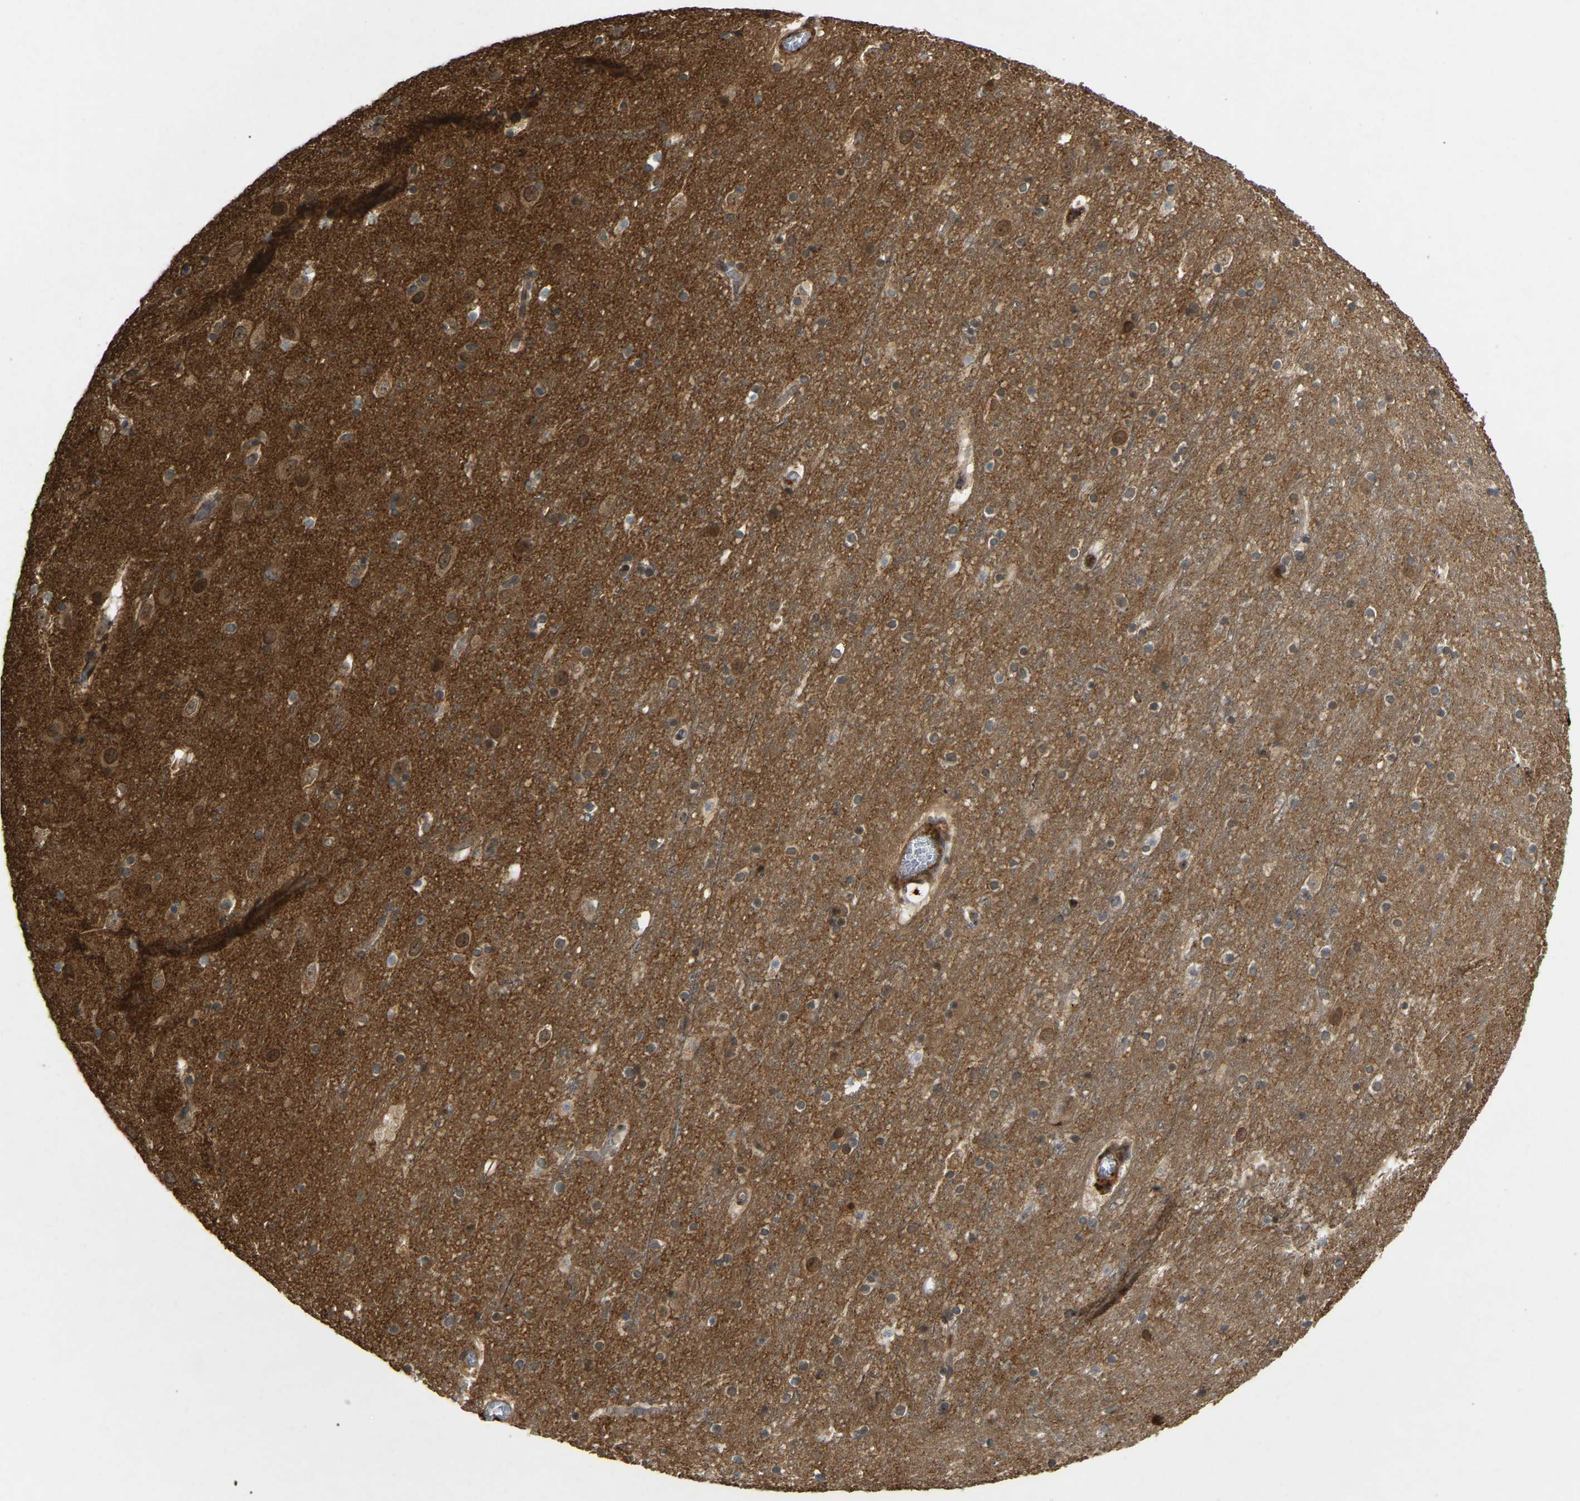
{"staining": {"intensity": "moderate", "quantity": ">75%", "location": "cytoplasmic/membranous"}, "tissue": "cerebral cortex", "cell_type": "Endothelial cells", "image_type": "normal", "snomed": [{"axis": "morphology", "description": "Normal tissue, NOS"}, {"axis": "topography", "description": "Cerebral cortex"}], "caption": "Immunohistochemistry micrograph of normal cerebral cortex: cerebral cortex stained using IHC shows medium levels of moderate protein expression localized specifically in the cytoplasmic/membranous of endothelial cells, appearing as a cytoplasmic/membranous brown color.", "gene": "KIAA1549", "patient": {"sex": "male", "age": 45}}